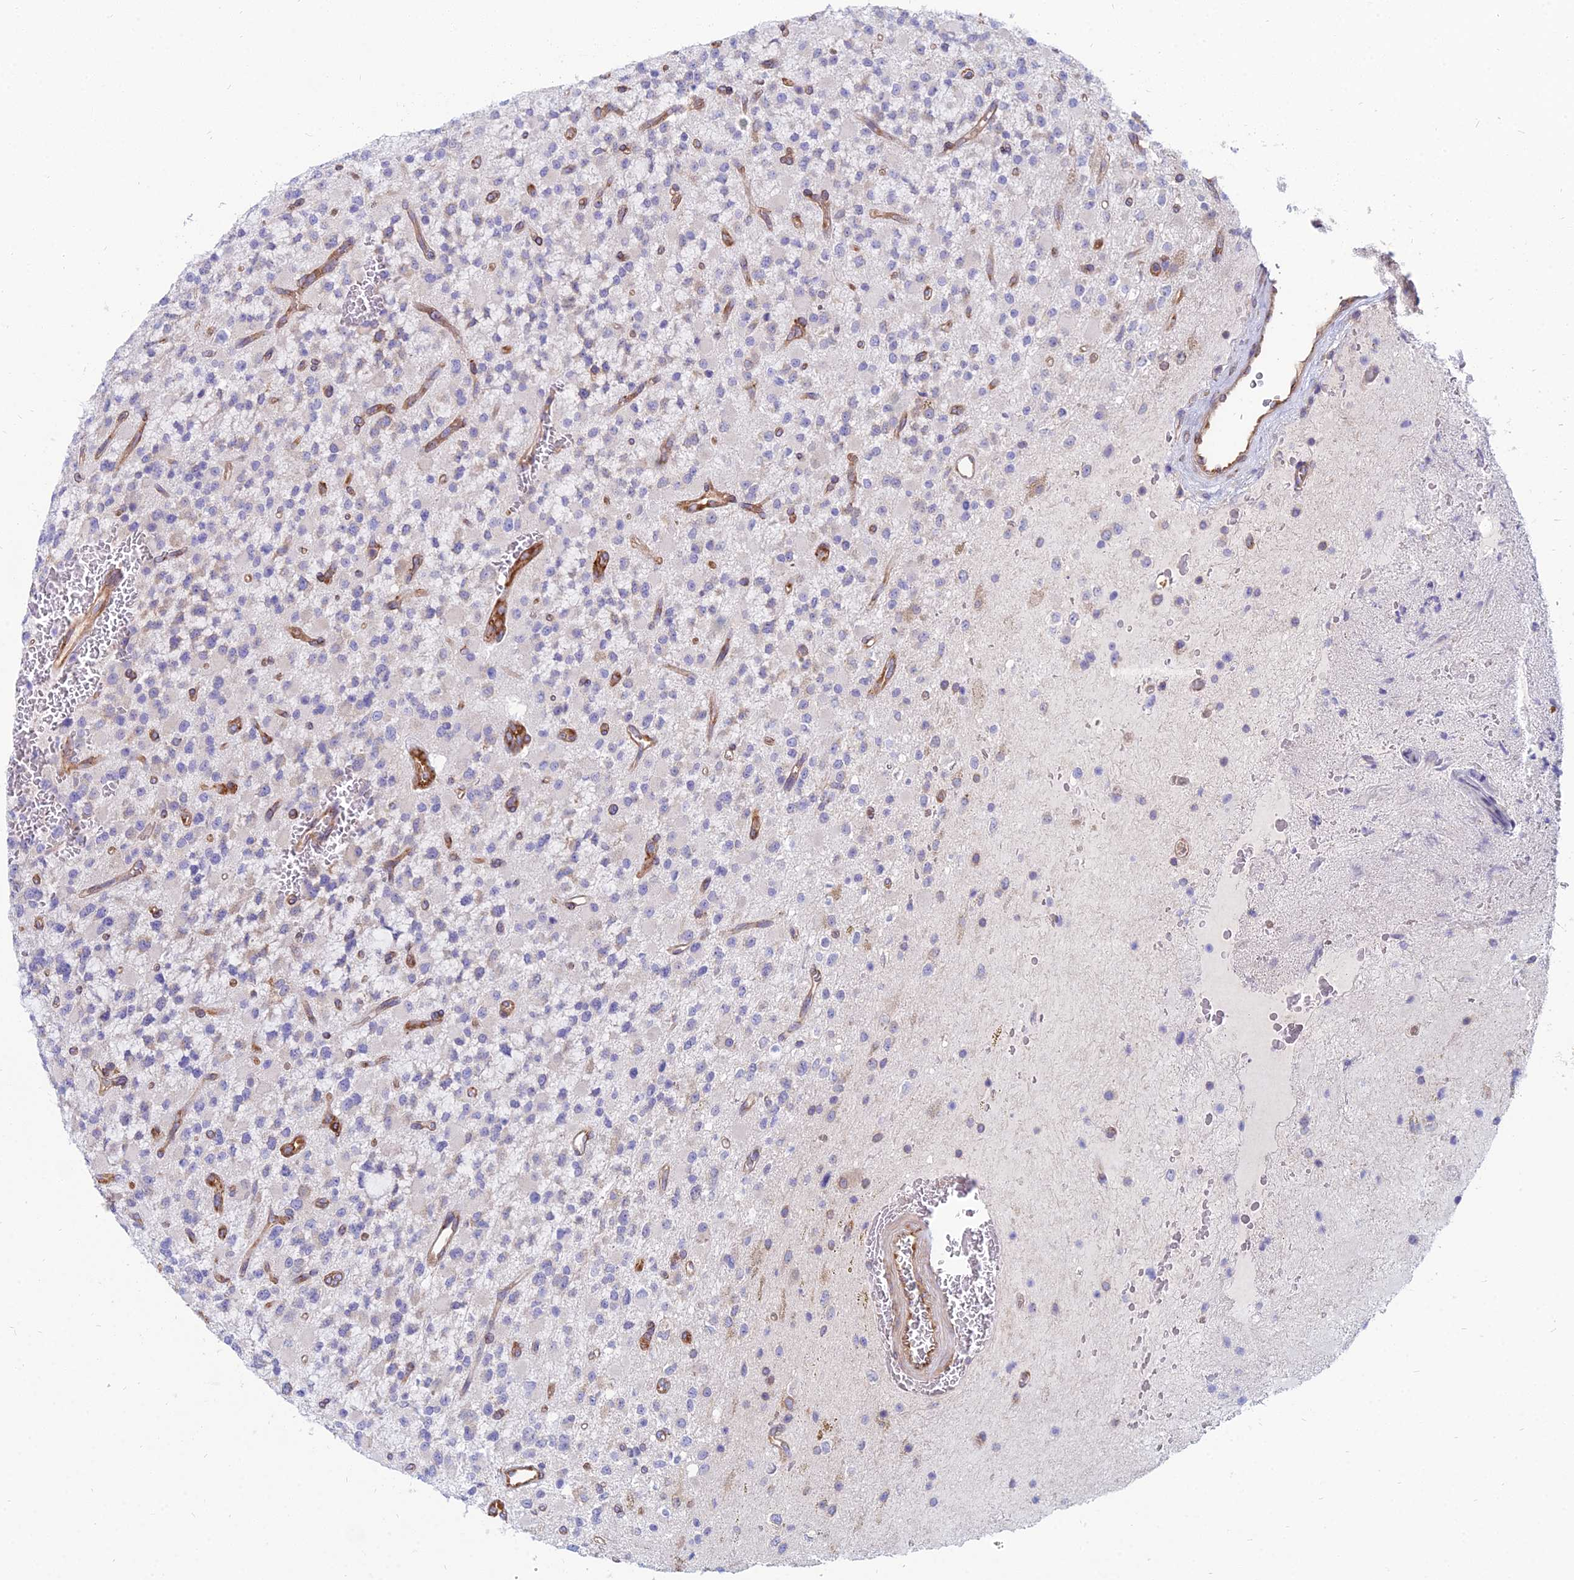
{"staining": {"intensity": "weak", "quantity": "<25%", "location": "cytoplasmic/membranous"}, "tissue": "glioma", "cell_type": "Tumor cells", "image_type": "cancer", "snomed": [{"axis": "morphology", "description": "Glioma, malignant, High grade"}, {"axis": "topography", "description": "Brain"}], "caption": "This is a photomicrograph of immunohistochemistry (IHC) staining of malignant high-grade glioma, which shows no staining in tumor cells.", "gene": "TXLNA", "patient": {"sex": "male", "age": 34}}